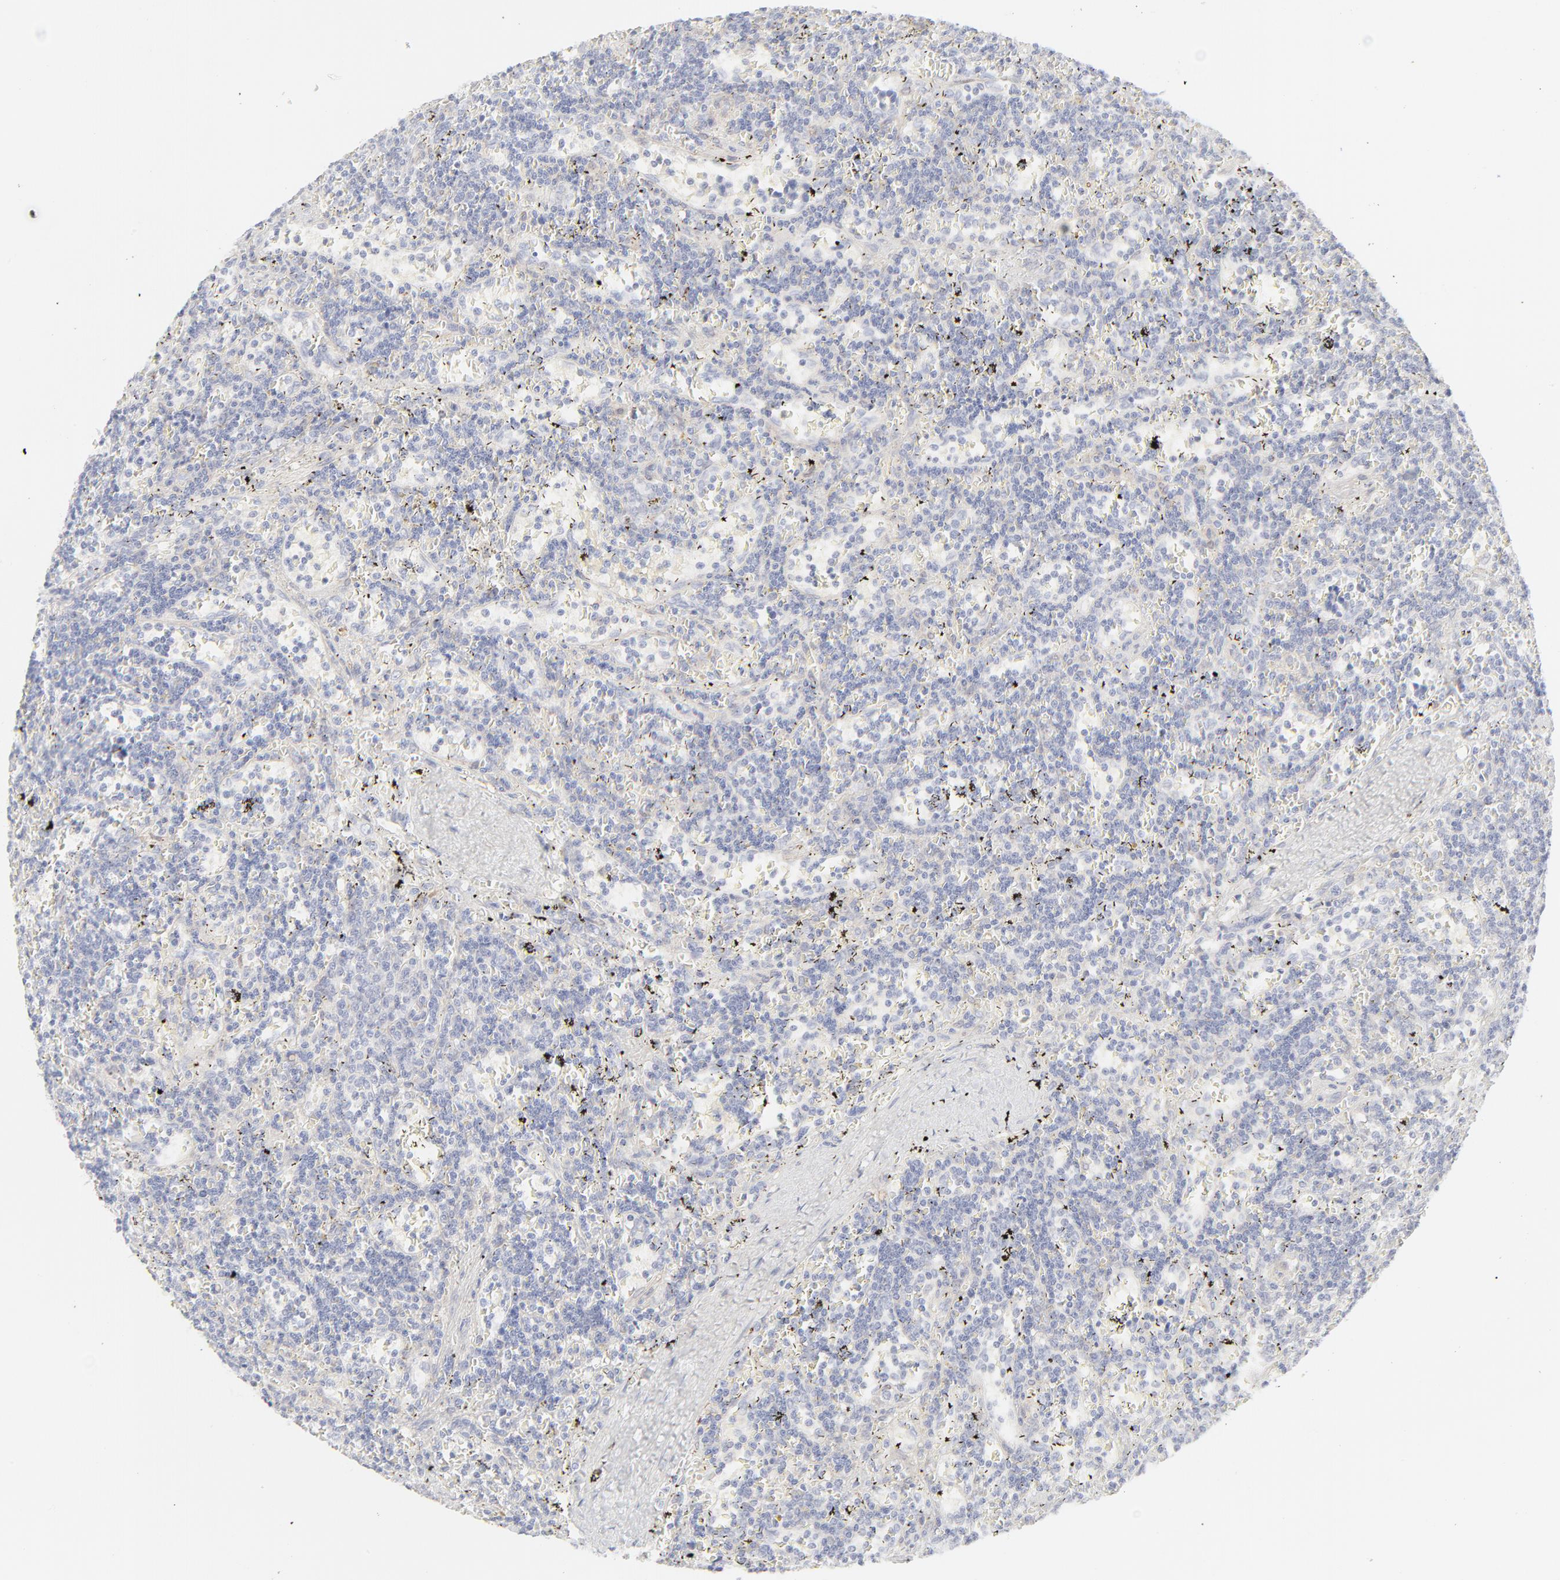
{"staining": {"intensity": "negative", "quantity": "none", "location": "none"}, "tissue": "lymphoma", "cell_type": "Tumor cells", "image_type": "cancer", "snomed": [{"axis": "morphology", "description": "Malignant lymphoma, non-Hodgkin's type, Low grade"}, {"axis": "topography", "description": "Spleen"}], "caption": "Tumor cells show no significant protein positivity in low-grade malignant lymphoma, non-Hodgkin's type. Brightfield microscopy of immunohistochemistry (IHC) stained with DAB (brown) and hematoxylin (blue), captured at high magnification.", "gene": "LGALS2", "patient": {"sex": "male", "age": 60}}